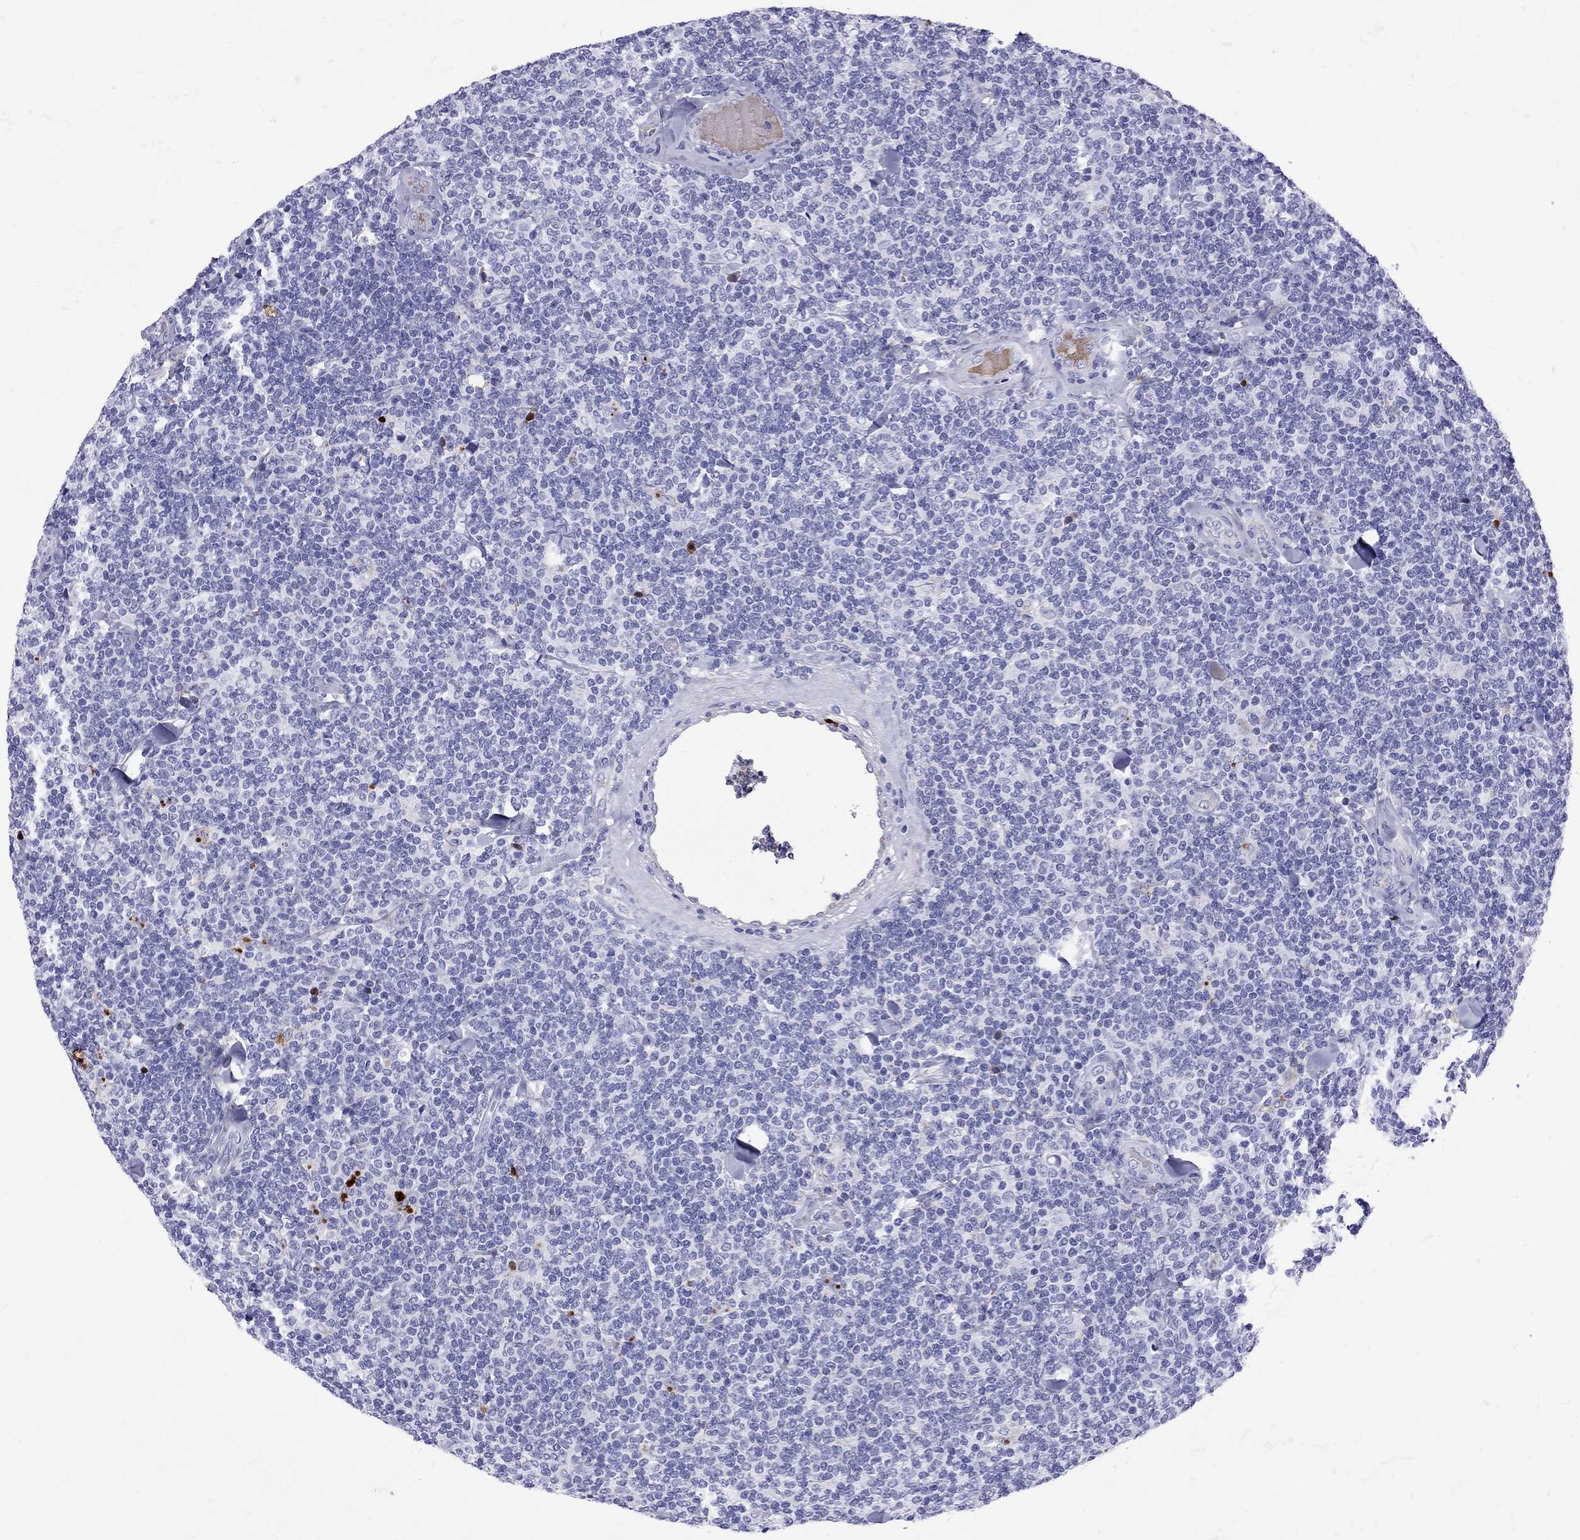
{"staining": {"intensity": "negative", "quantity": "none", "location": "none"}, "tissue": "lymphoma", "cell_type": "Tumor cells", "image_type": "cancer", "snomed": [{"axis": "morphology", "description": "Malignant lymphoma, non-Hodgkin's type, Low grade"}, {"axis": "topography", "description": "Lymph node"}], "caption": "Immunohistochemical staining of human lymphoma shows no significant staining in tumor cells.", "gene": "SERPINA3", "patient": {"sex": "female", "age": 56}}